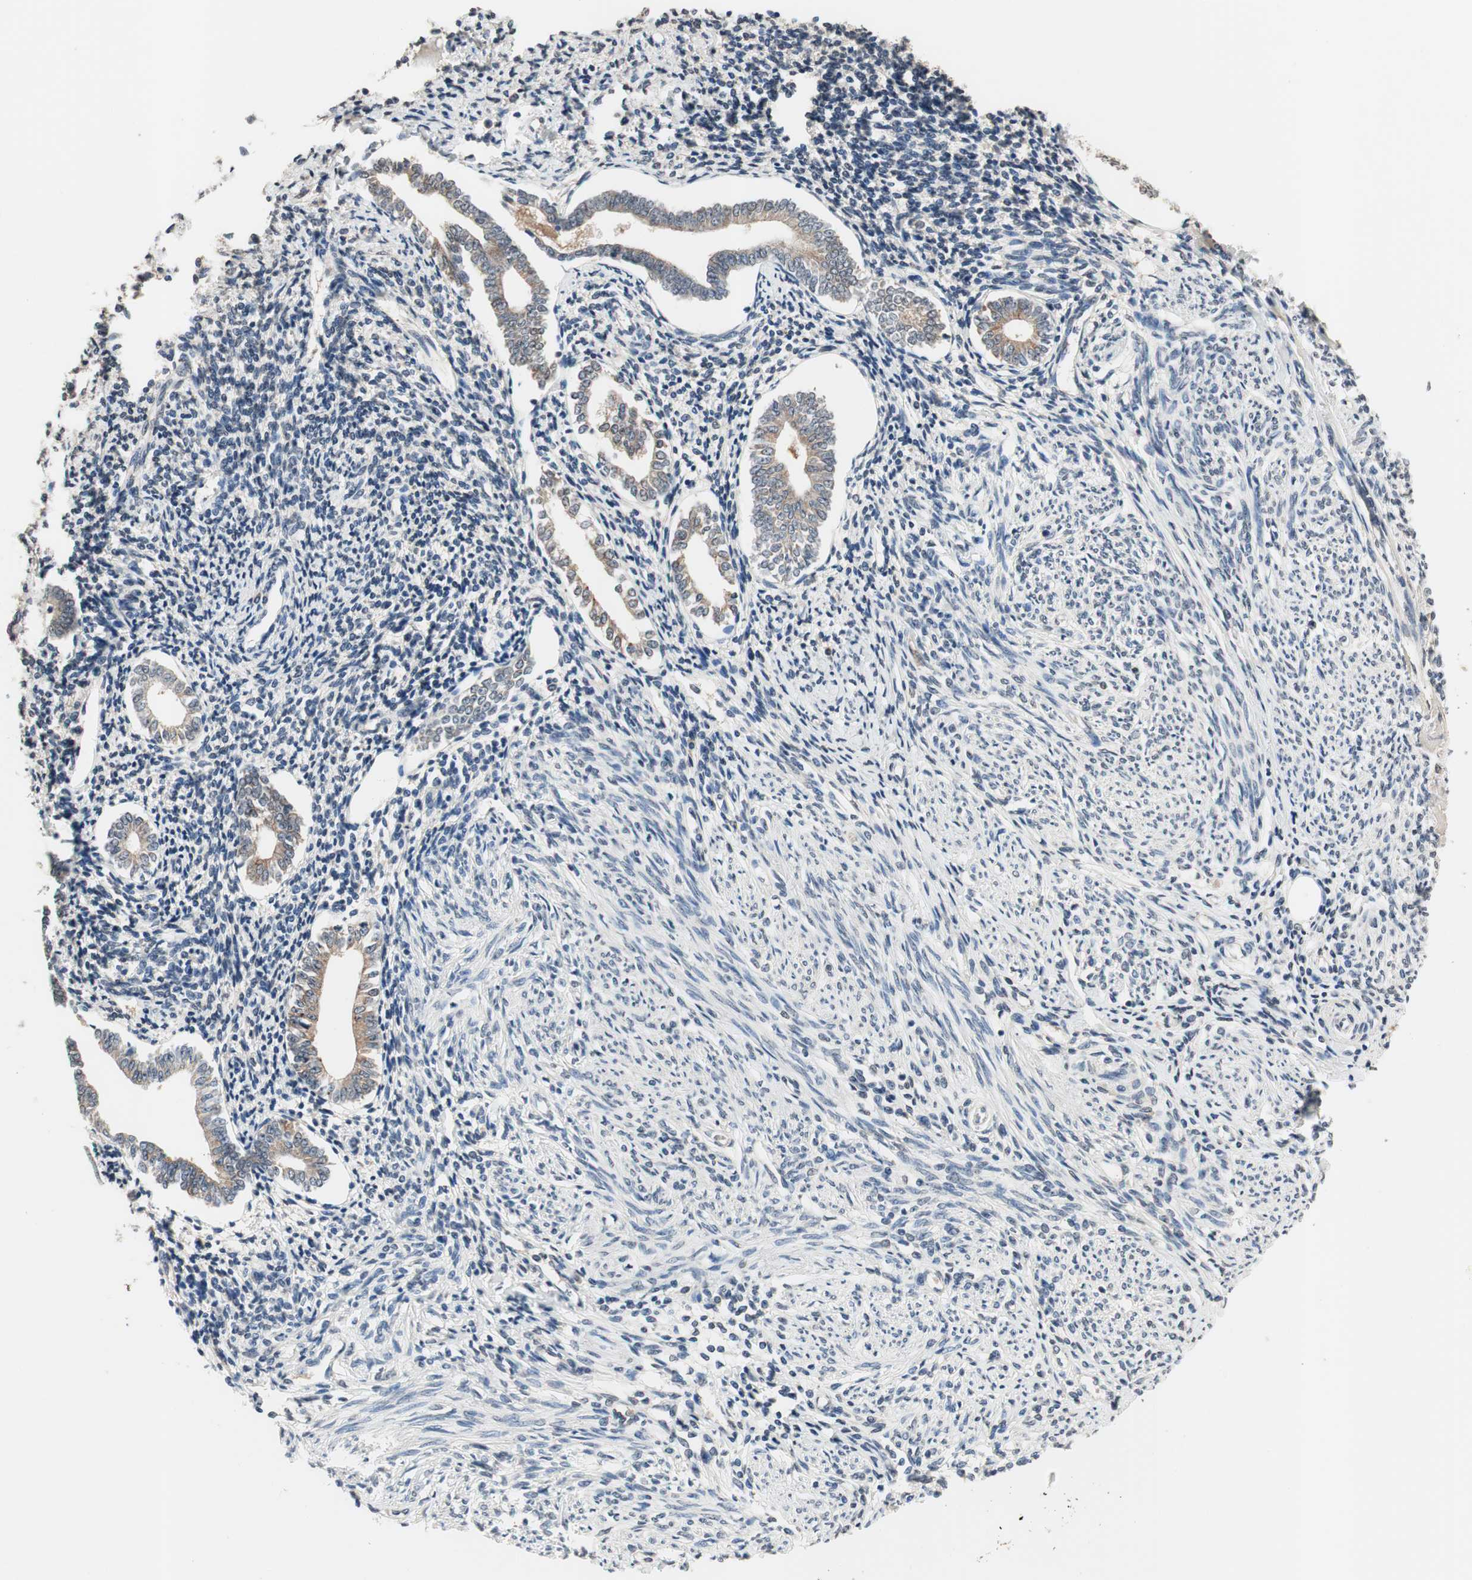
{"staining": {"intensity": "negative", "quantity": "none", "location": "none"}, "tissue": "endometrium", "cell_type": "Cells in endometrial stroma", "image_type": "normal", "snomed": [{"axis": "morphology", "description": "Normal tissue, NOS"}, {"axis": "topography", "description": "Endometrium"}], "caption": "Endometrium was stained to show a protein in brown. There is no significant positivity in cells in endometrial stroma.", "gene": "GCLC", "patient": {"sex": "female", "age": 71}}